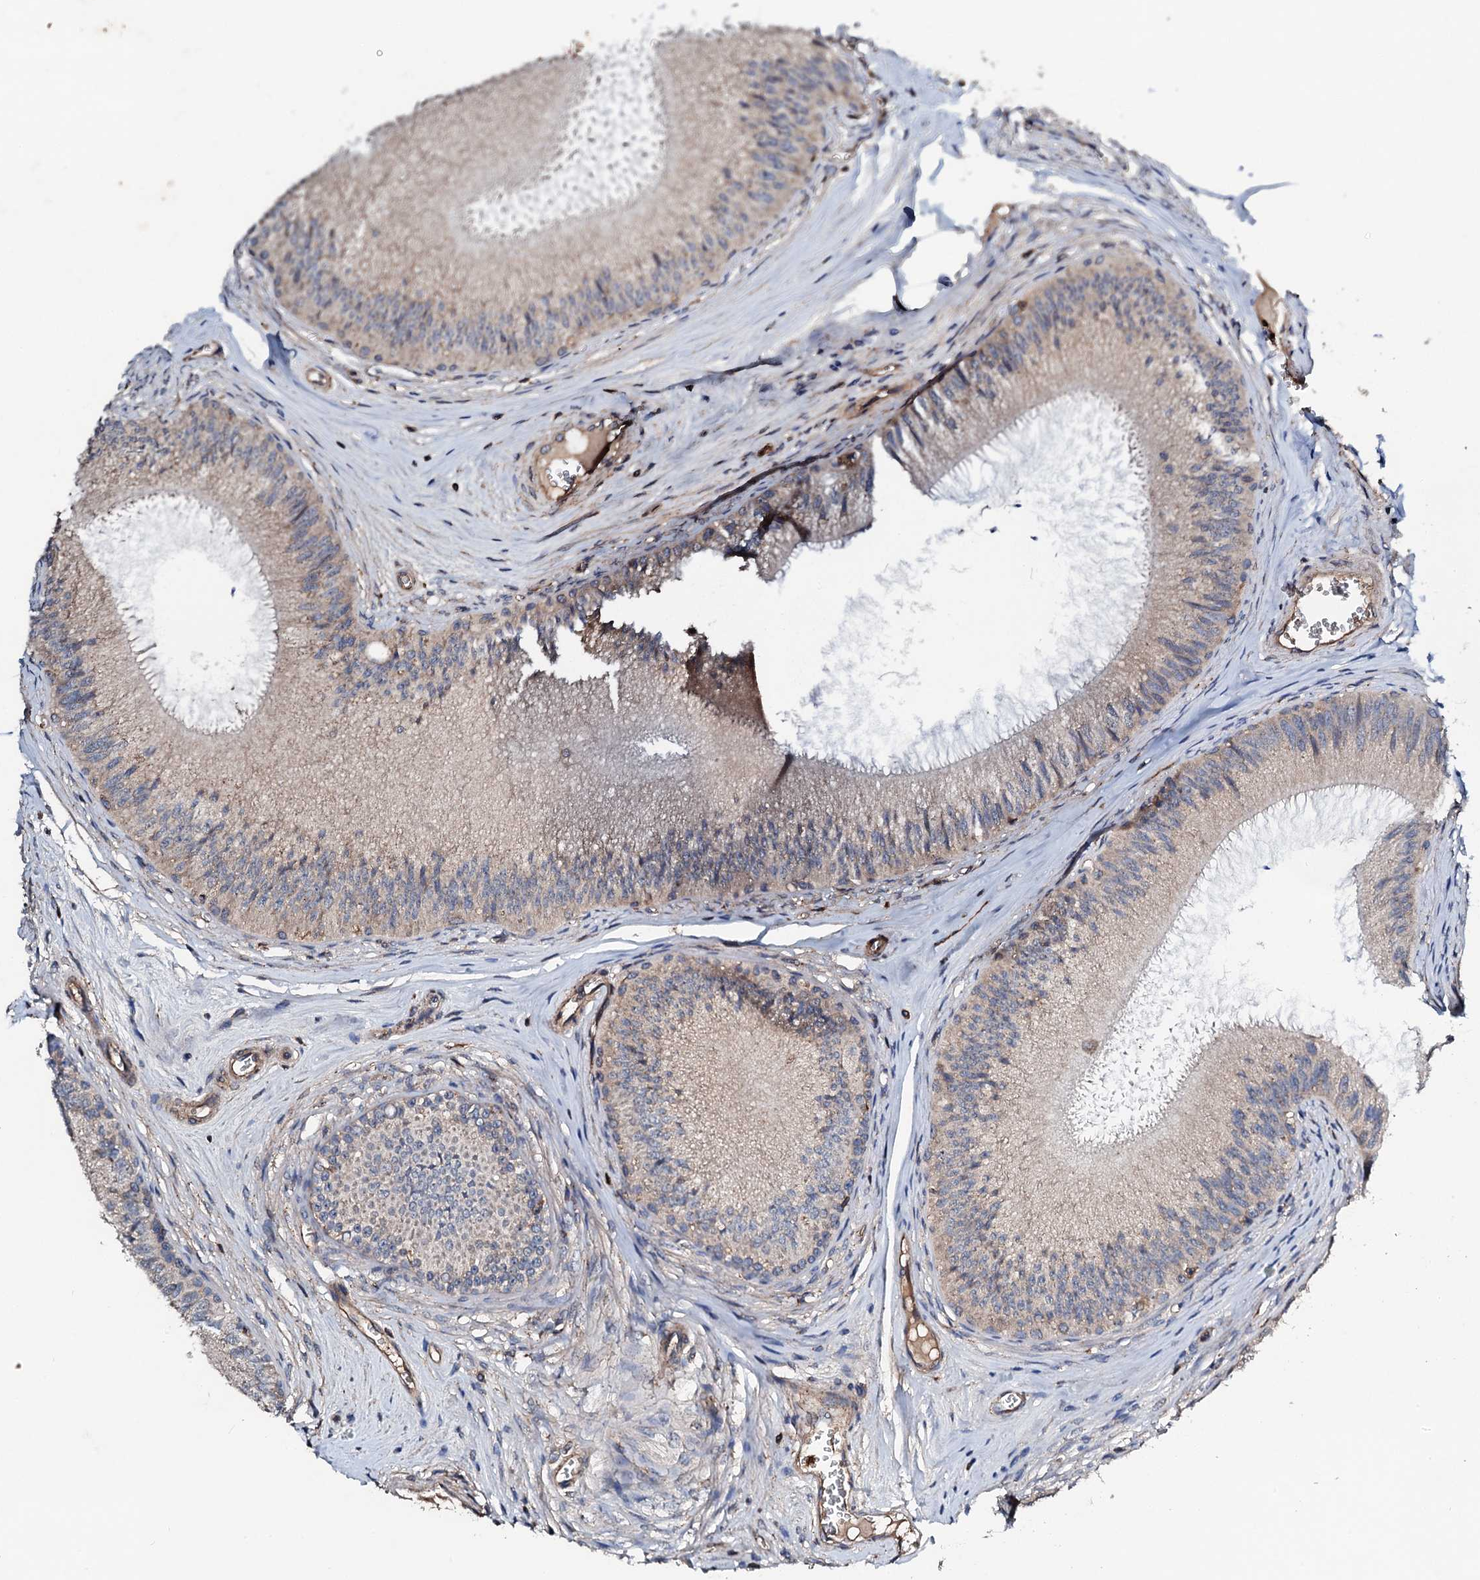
{"staining": {"intensity": "weak", "quantity": ">75%", "location": "cytoplasmic/membranous"}, "tissue": "epididymis", "cell_type": "Glandular cells", "image_type": "normal", "snomed": [{"axis": "morphology", "description": "Normal tissue, NOS"}, {"axis": "topography", "description": "Epididymis"}], "caption": "The immunohistochemical stain highlights weak cytoplasmic/membranous expression in glandular cells of normal epididymis. (DAB IHC, brown staining for protein, blue staining for nuclei).", "gene": "GRK2", "patient": {"sex": "male", "age": 46}}